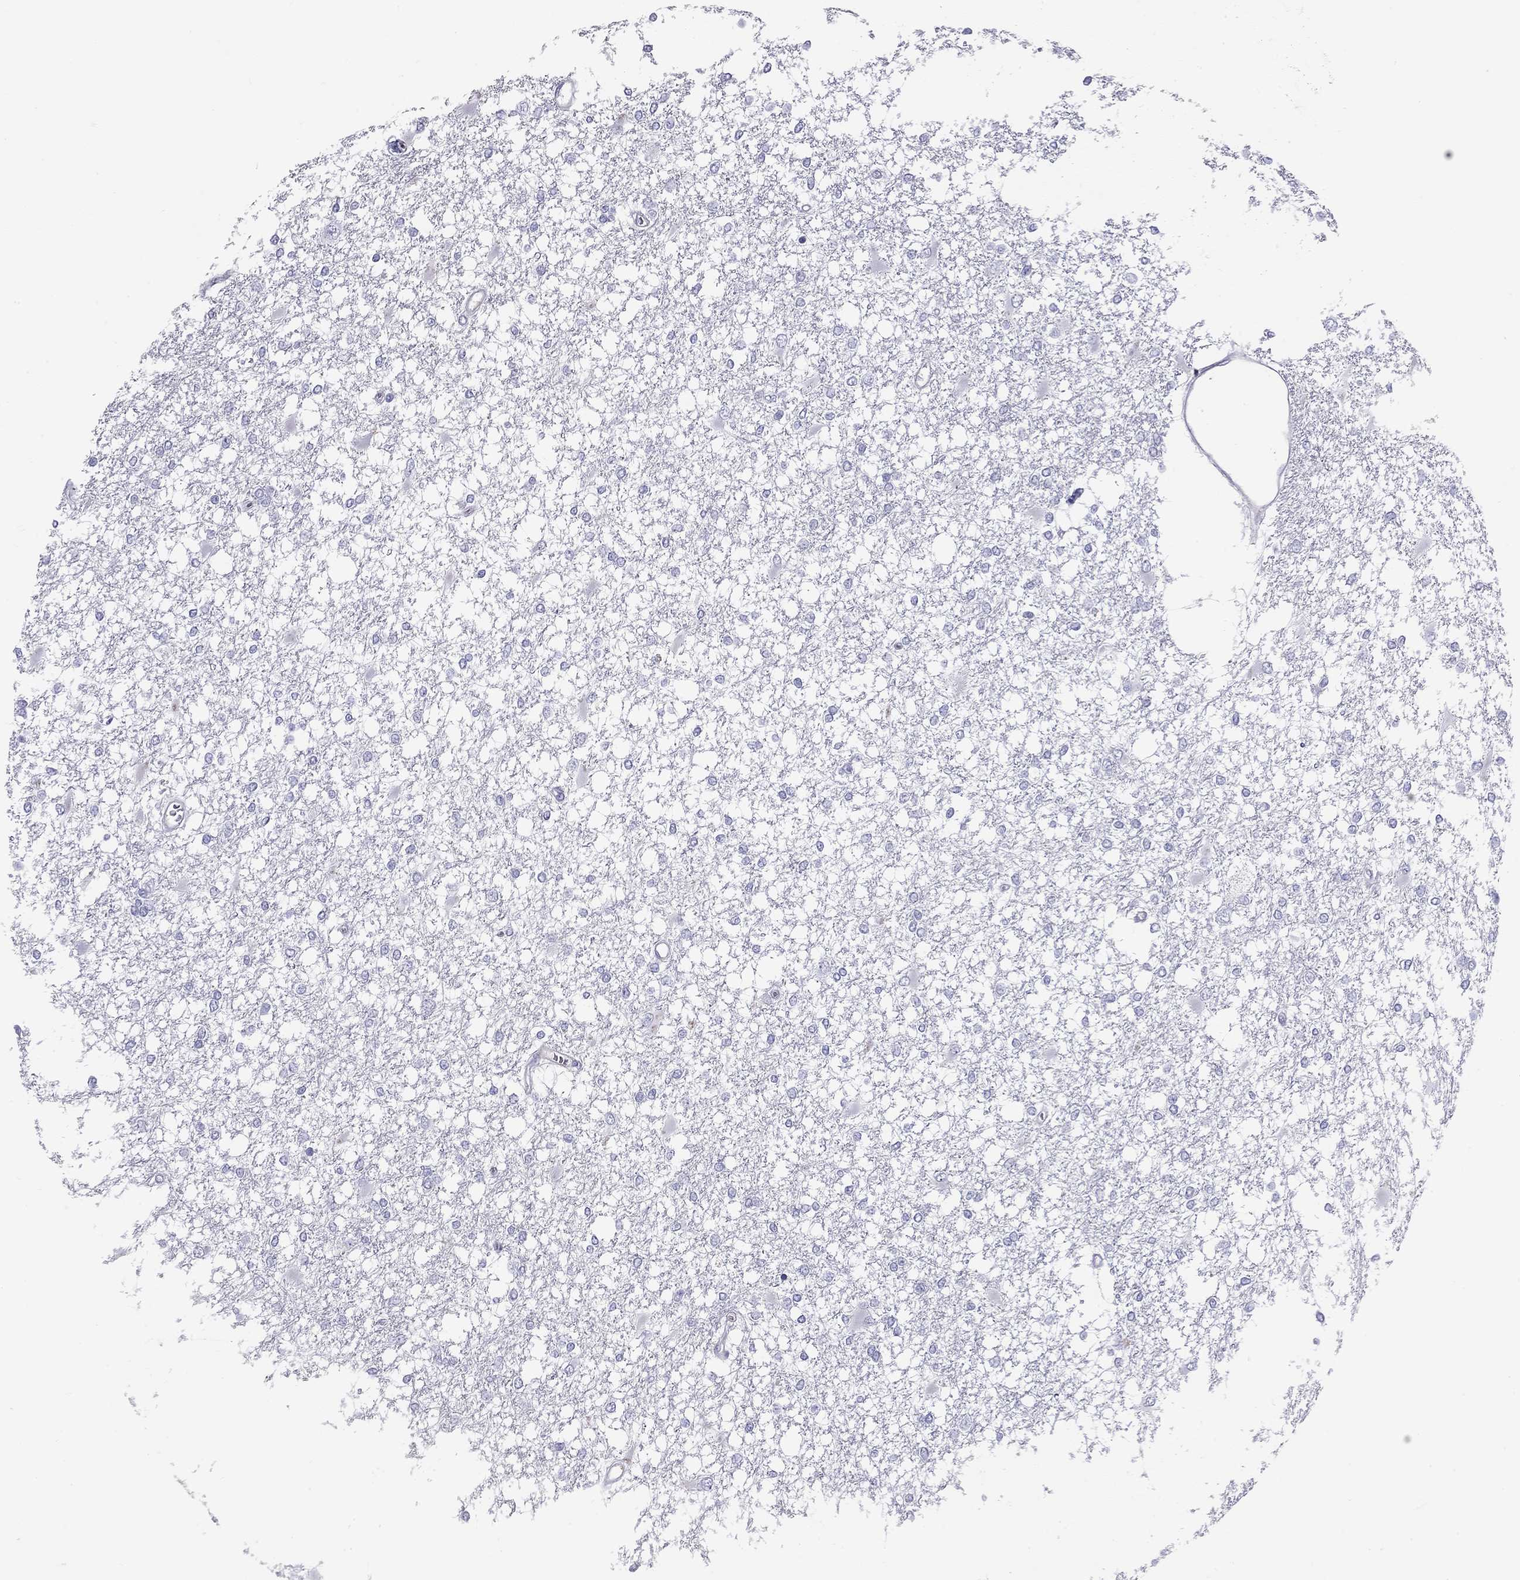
{"staining": {"intensity": "negative", "quantity": "none", "location": "none"}, "tissue": "glioma", "cell_type": "Tumor cells", "image_type": "cancer", "snomed": [{"axis": "morphology", "description": "Glioma, malignant, High grade"}, {"axis": "topography", "description": "Cerebral cortex"}], "caption": "Immunohistochemical staining of human malignant high-grade glioma reveals no significant positivity in tumor cells.", "gene": "TDRD6", "patient": {"sex": "male", "age": 79}}